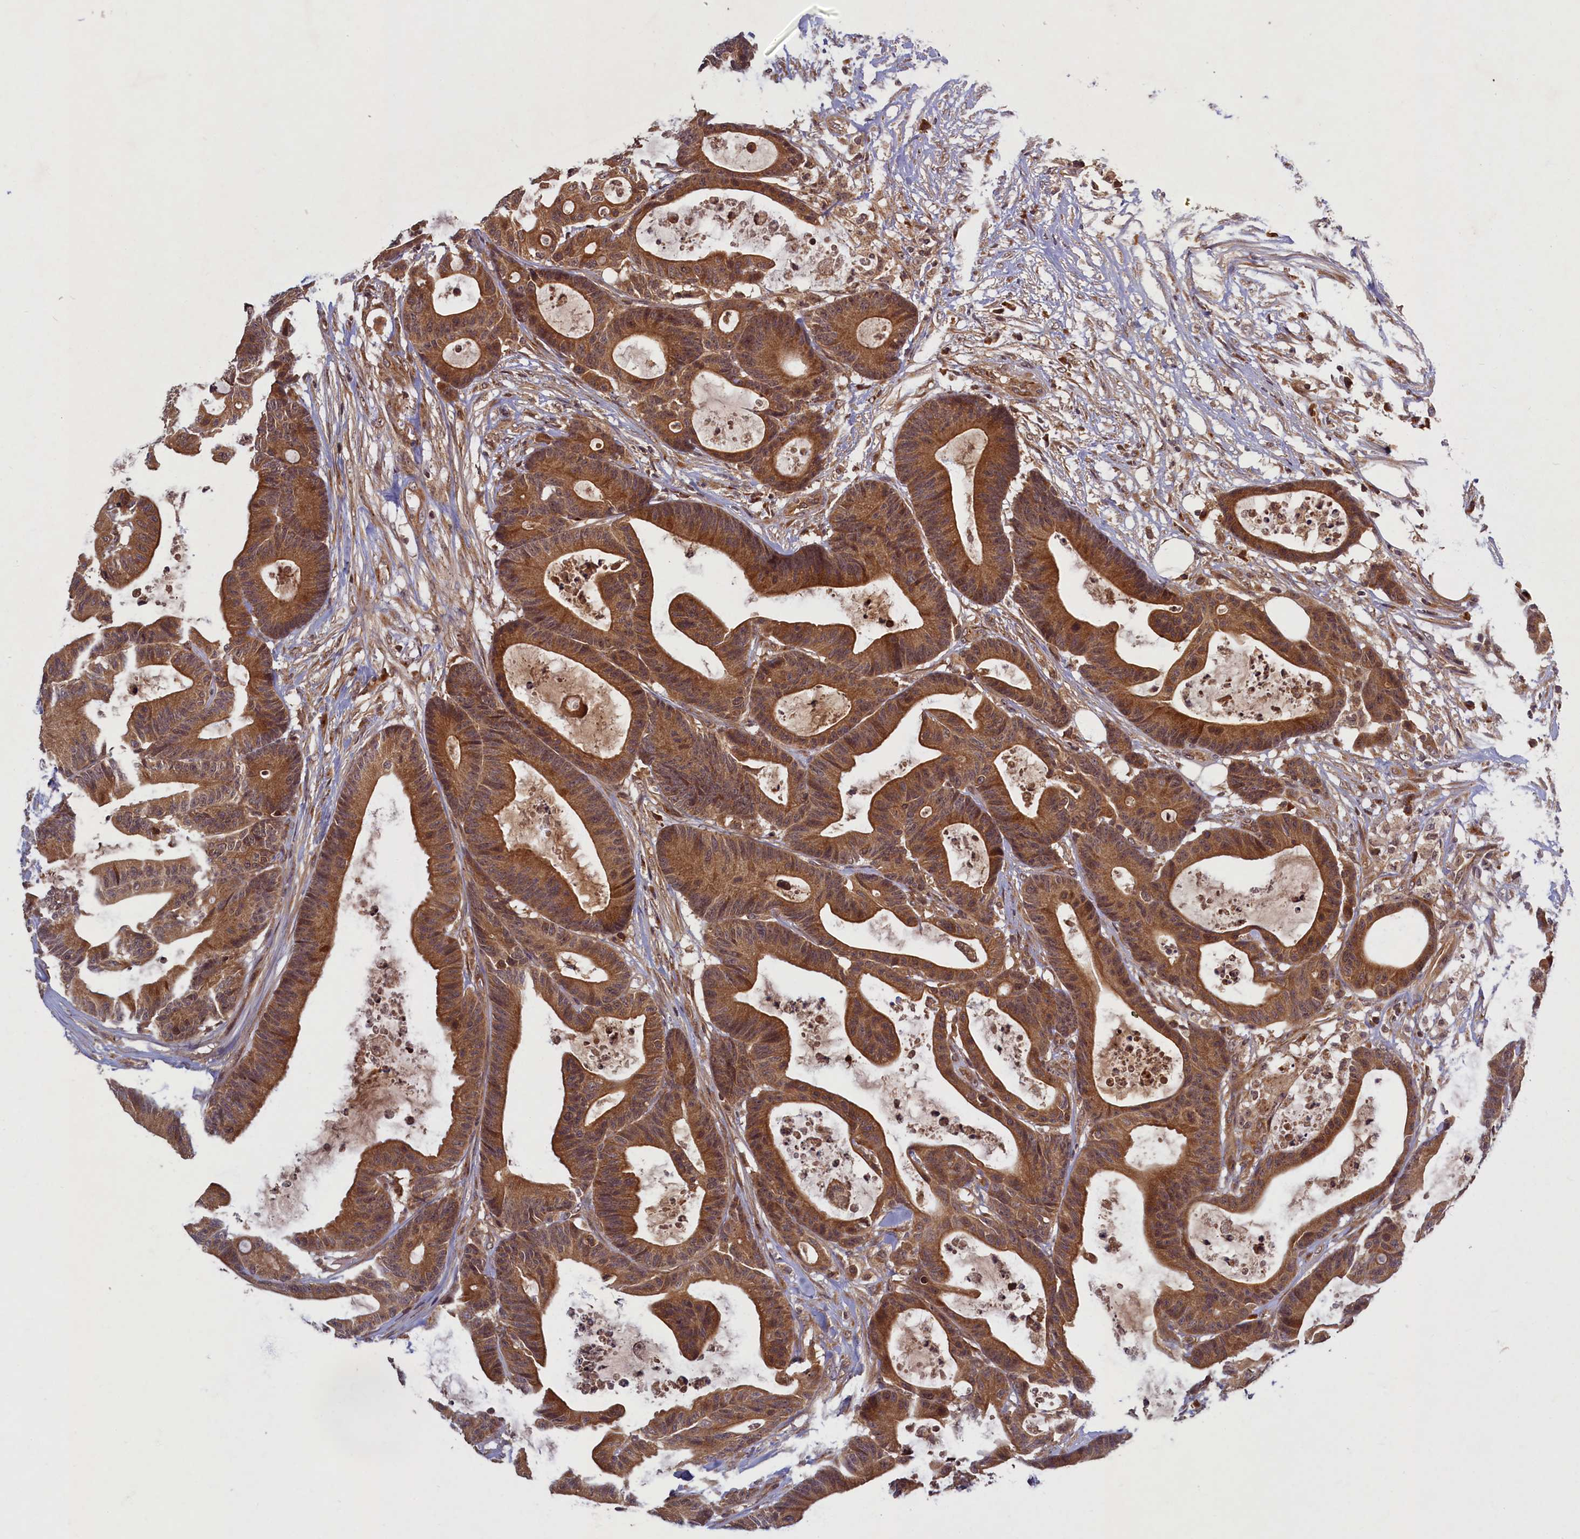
{"staining": {"intensity": "moderate", "quantity": ">75%", "location": "cytoplasmic/membranous"}, "tissue": "colorectal cancer", "cell_type": "Tumor cells", "image_type": "cancer", "snomed": [{"axis": "morphology", "description": "Adenocarcinoma, NOS"}, {"axis": "topography", "description": "Colon"}], "caption": "A micrograph showing moderate cytoplasmic/membranous staining in about >75% of tumor cells in colorectal cancer (adenocarcinoma), as visualized by brown immunohistochemical staining.", "gene": "BICD1", "patient": {"sex": "female", "age": 84}}